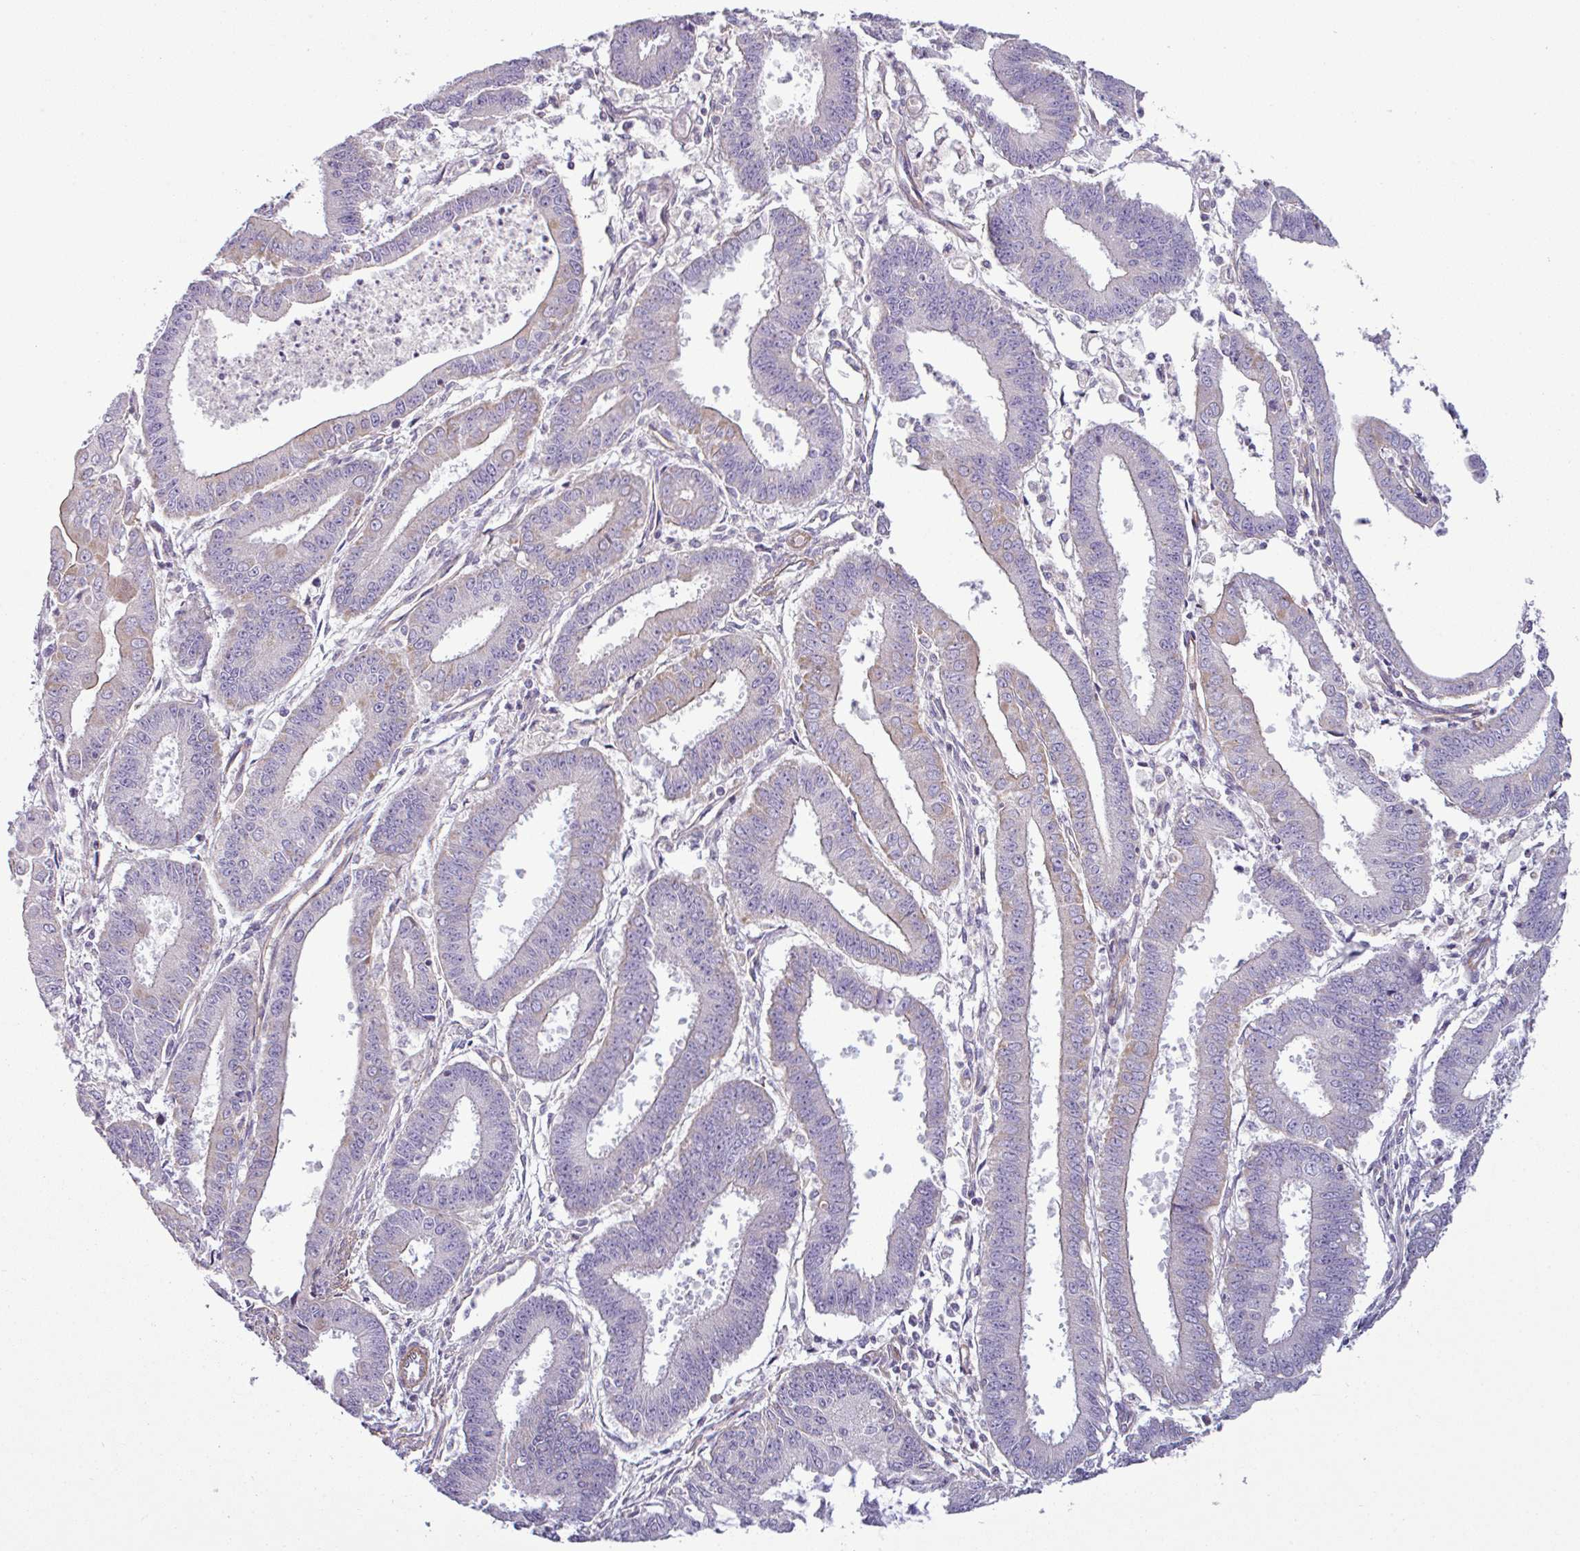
{"staining": {"intensity": "negative", "quantity": "none", "location": "none"}, "tissue": "endometrial cancer", "cell_type": "Tumor cells", "image_type": "cancer", "snomed": [{"axis": "morphology", "description": "Adenocarcinoma, NOS"}, {"axis": "topography", "description": "Endometrium"}], "caption": "This is an immunohistochemistry photomicrograph of endometrial cancer (adenocarcinoma). There is no staining in tumor cells.", "gene": "BTN2A2", "patient": {"sex": "female", "age": 73}}